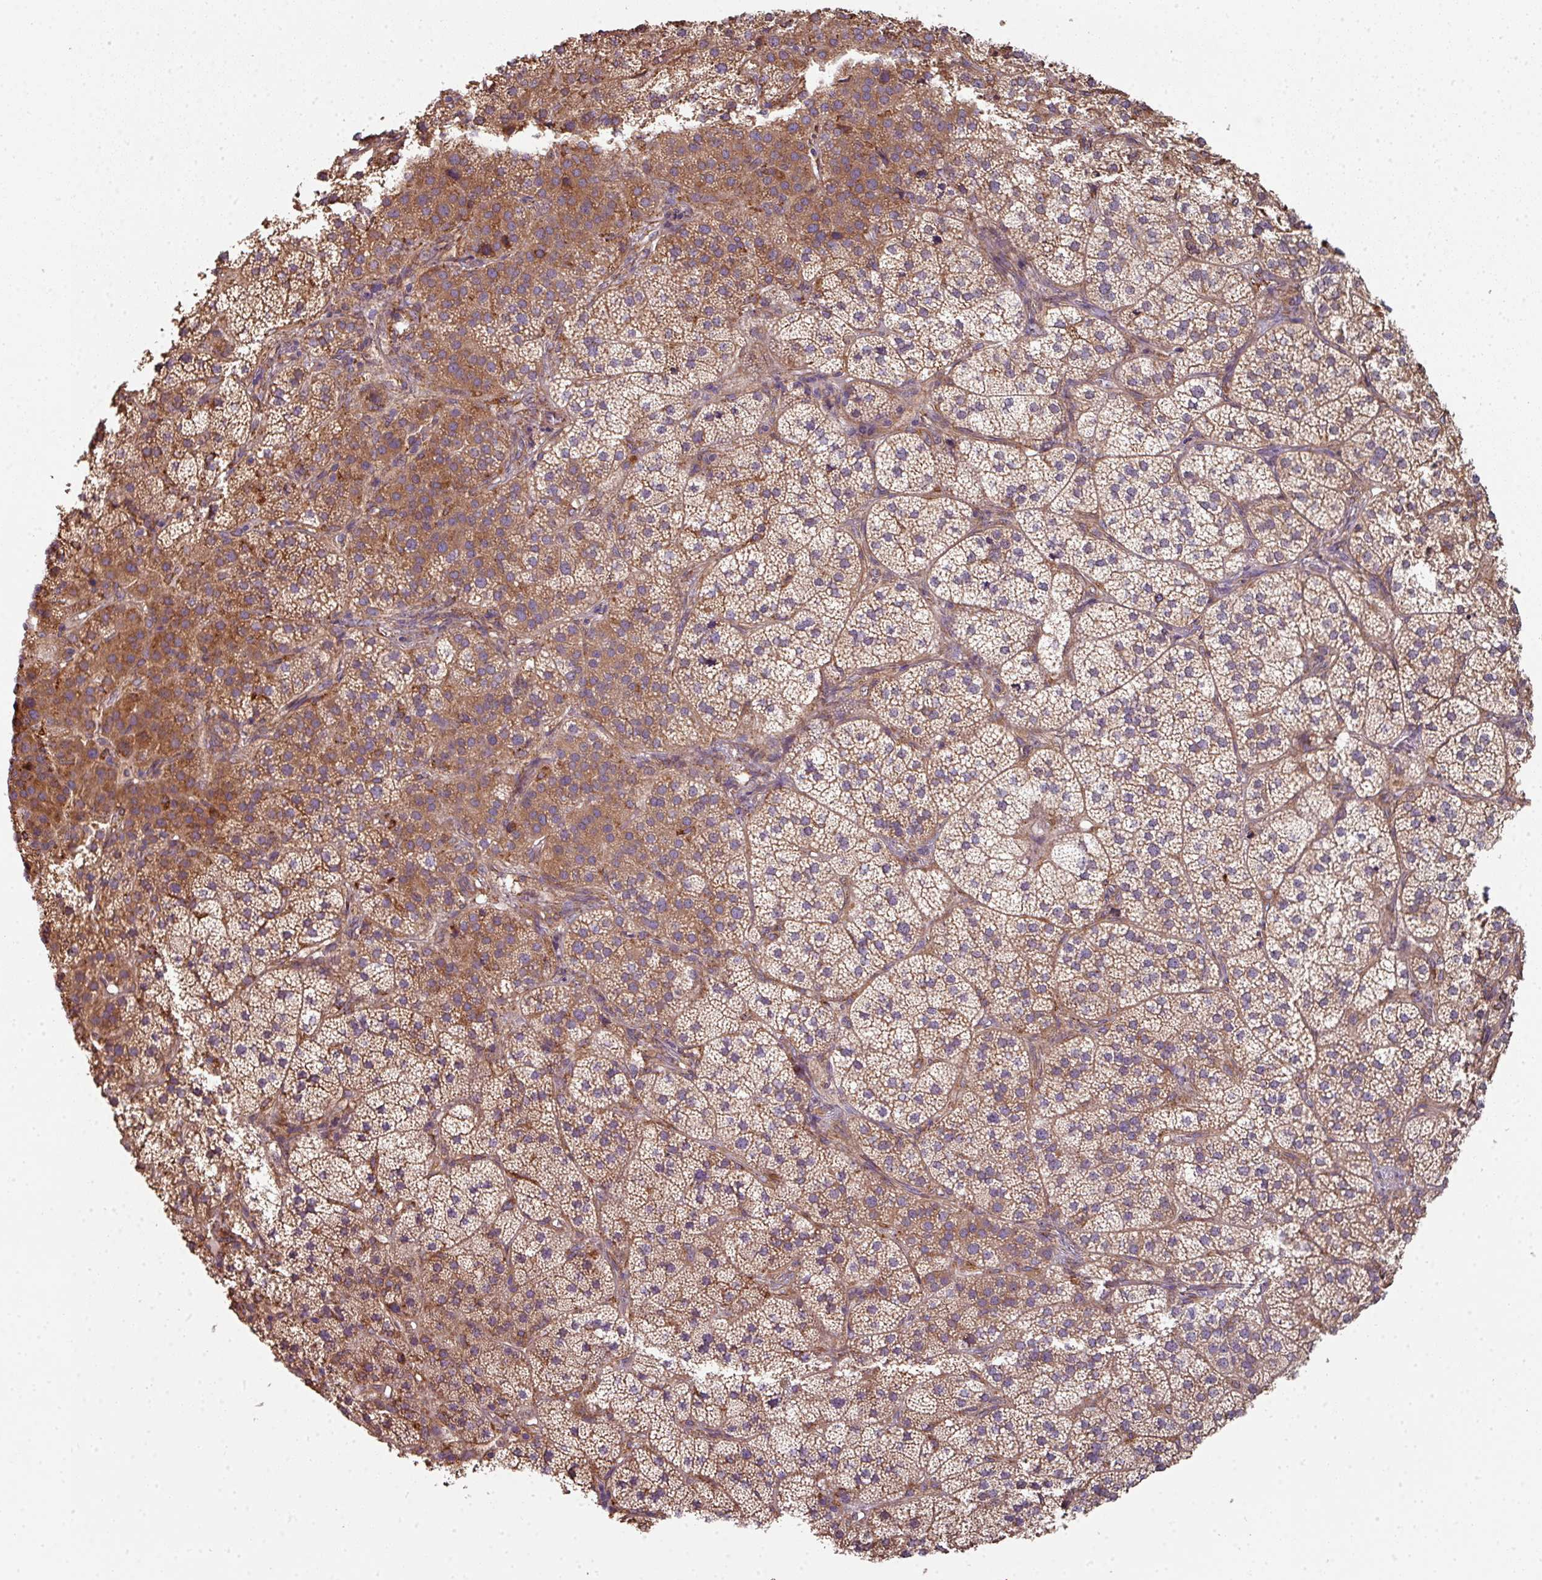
{"staining": {"intensity": "moderate", "quantity": ">75%", "location": "cytoplasmic/membranous"}, "tissue": "adrenal gland", "cell_type": "Glandular cells", "image_type": "normal", "snomed": [{"axis": "morphology", "description": "Normal tissue, NOS"}, {"axis": "topography", "description": "Adrenal gland"}], "caption": "Immunohistochemistry (IHC) staining of benign adrenal gland, which demonstrates medium levels of moderate cytoplasmic/membranous expression in approximately >75% of glandular cells indicating moderate cytoplasmic/membranous protein expression. The staining was performed using DAB (3,3'-diaminobenzidine) (brown) for protein detection and nuclei were counterstained in hematoxylin (blue).", "gene": "FAT4", "patient": {"sex": "female", "age": 58}}